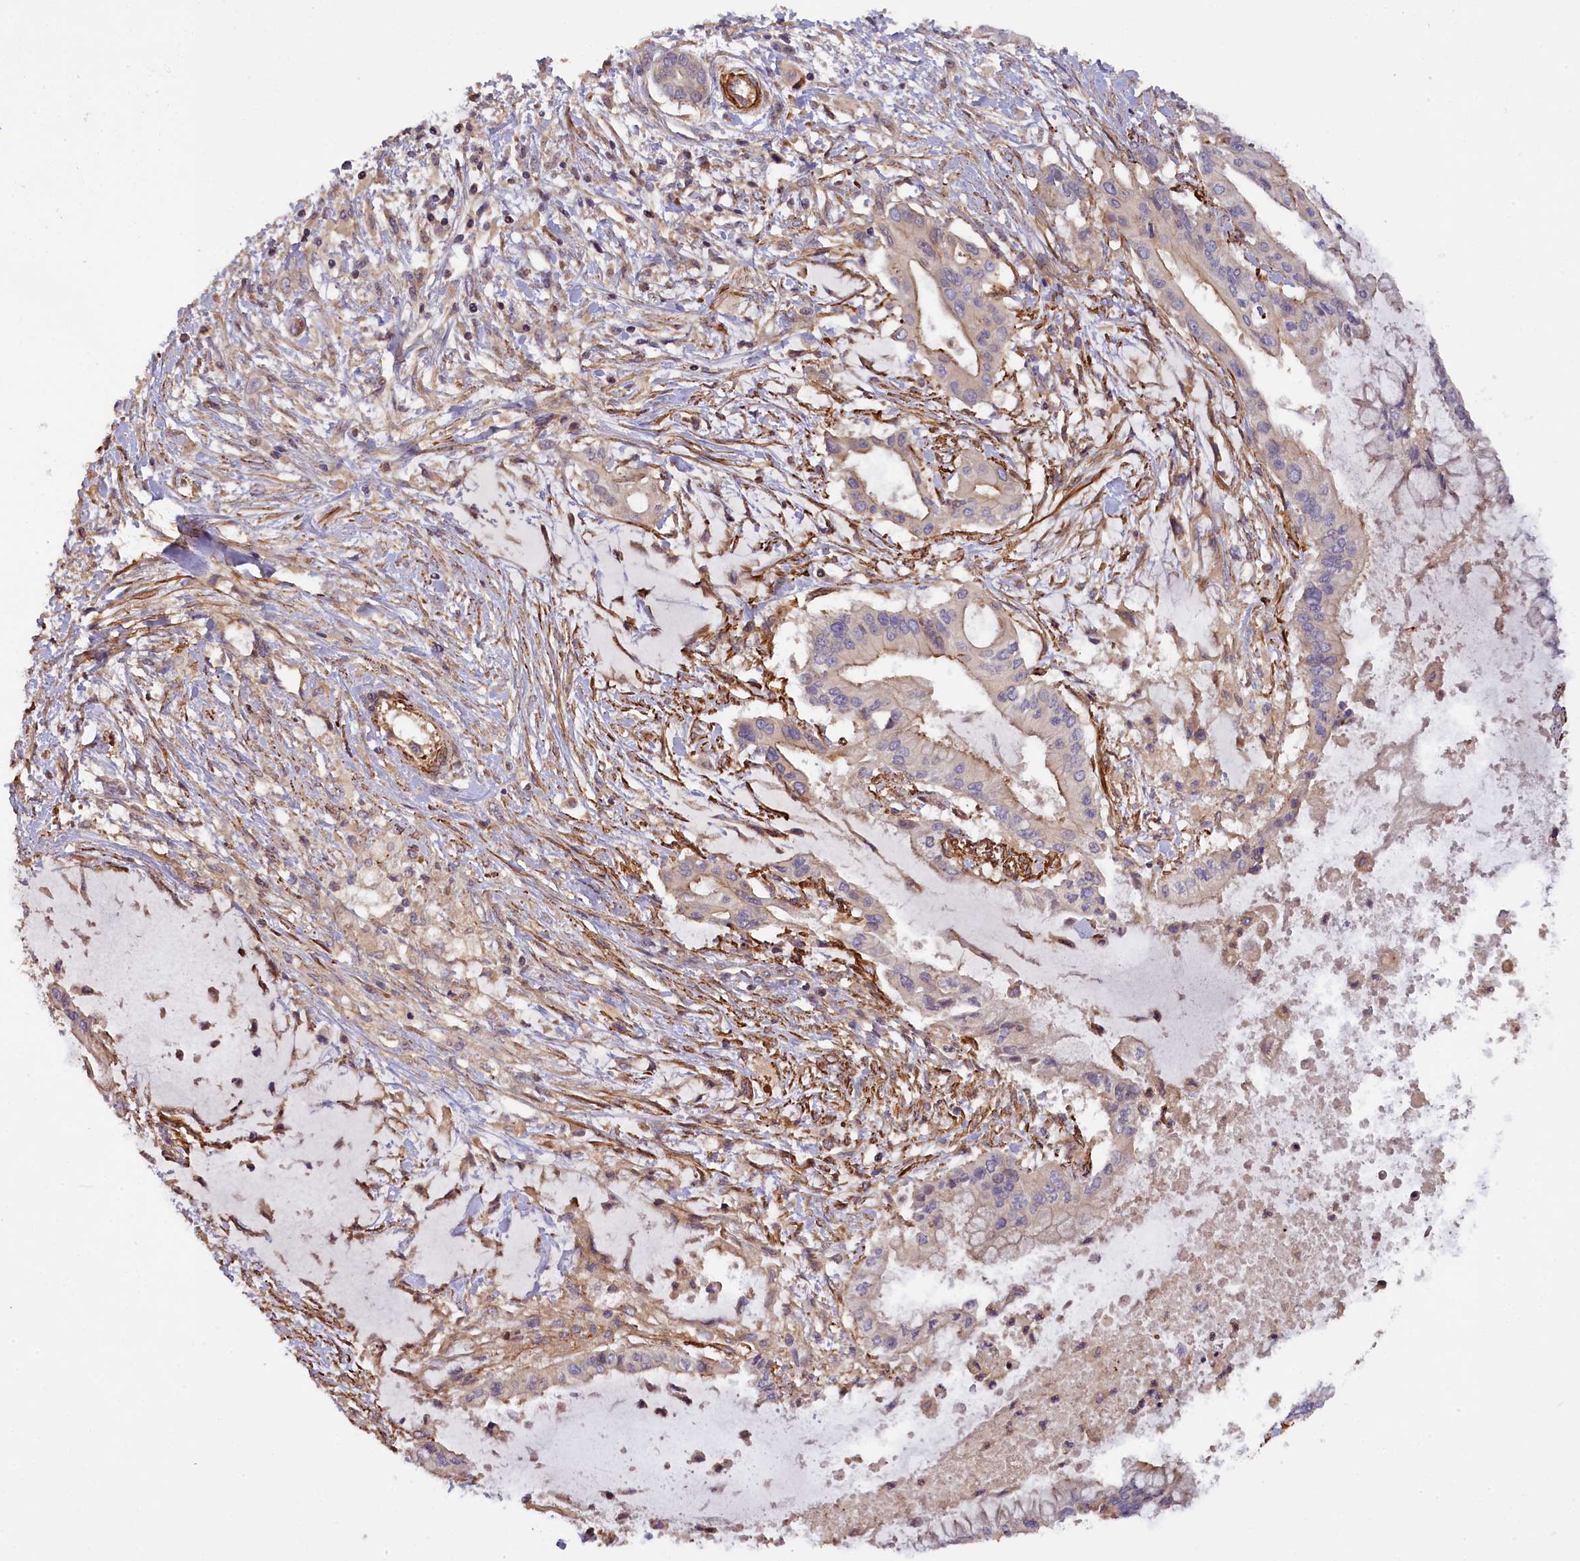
{"staining": {"intensity": "weak", "quantity": "25%-75%", "location": "cytoplasmic/membranous"}, "tissue": "pancreatic cancer", "cell_type": "Tumor cells", "image_type": "cancer", "snomed": [{"axis": "morphology", "description": "Adenocarcinoma, NOS"}, {"axis": "topography", "description": "Pancreas"}], "caption": "An immunohistochemistry photomicrograph of tumor tissue is shown. Protein staining in brown labels weak cytoplasmic/membranous positivity in adenocarcinoma (pancreatic) within tumor cells.", "gene": "FUZ", "patient": {"sex": "male", "age": 46}}